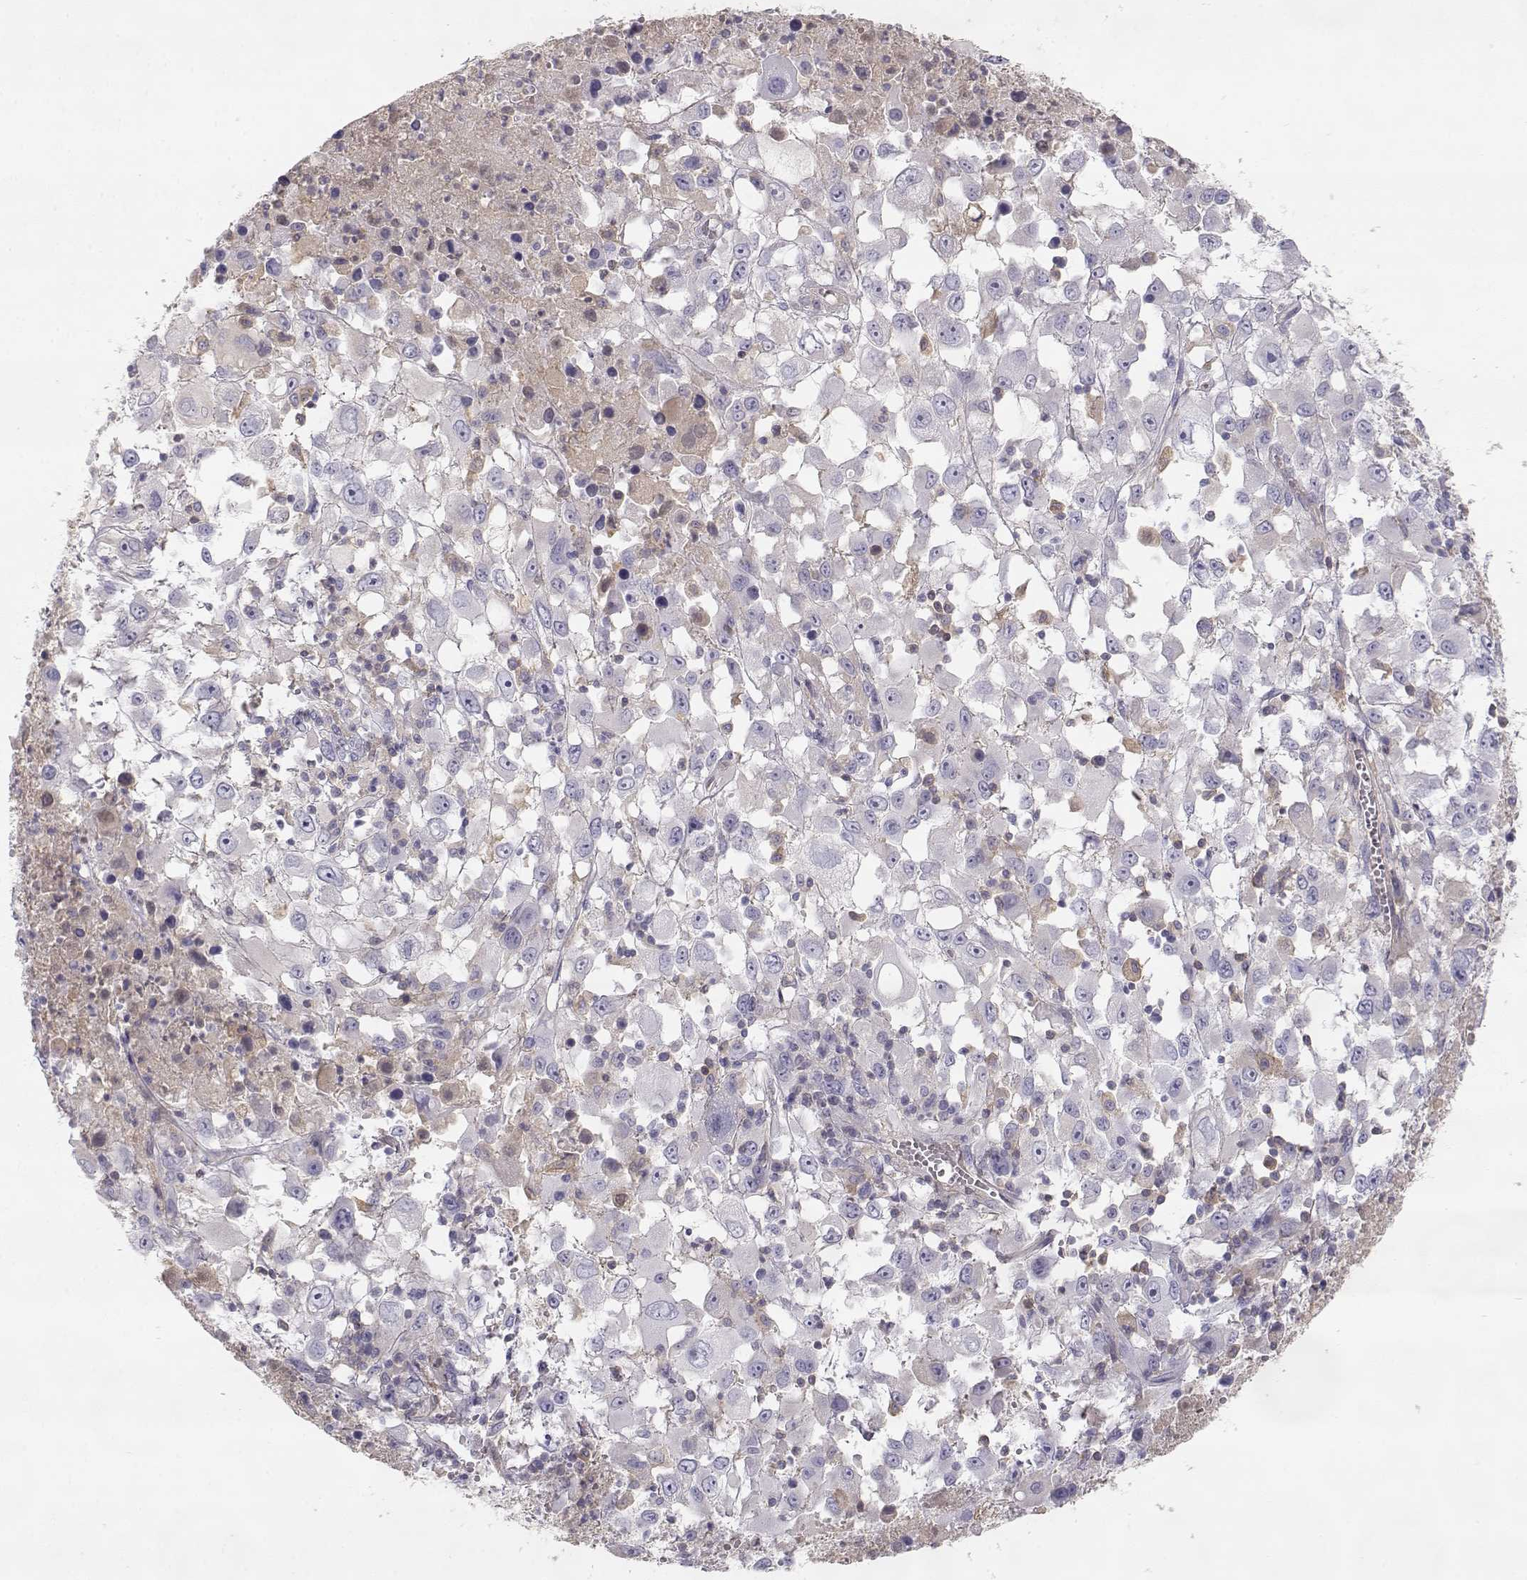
{"staining": {"intensity": "negative", "quantity": "none", "location": "none"}, "tissue": "melanoma", "cell_type": "Tumor cells", "image_type": "cancer", "snomed": [{"axis": "morphology", "description": "Malignant melanoma, Metastatic site"}, {"axis": "topography", "description": "Soft tissue"}], "caption": "Immunohistochemistry of human melanoma displays no expression in tumor cells.", "gene": "SLCO6A1", "patient": {"sex": "male", "age": 50}}